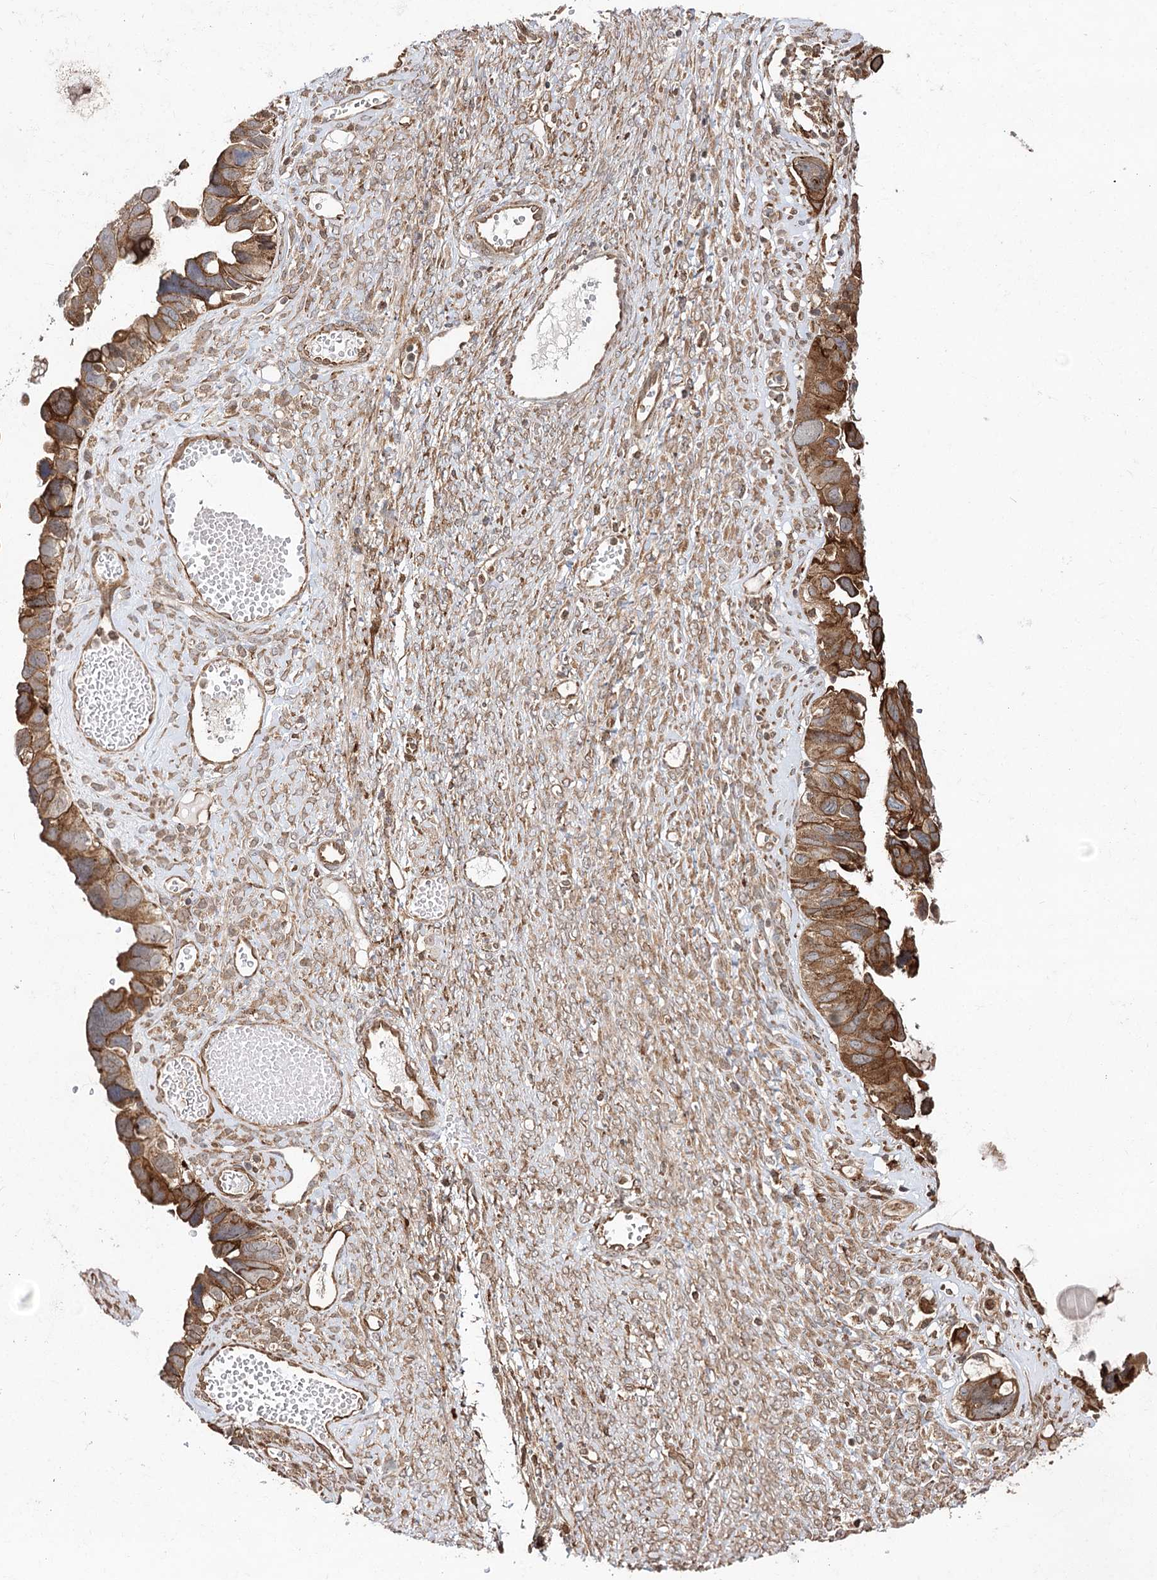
{"staining": {"intensity": "moderate", "quantity": ">75%", "location": "cytoplasmic/membranous"}, "tissue": "ovarian cancer", "cell_type": "Tumor cells", "image_type": "cancer", "snomed": [{"axis": "morphology", "description": "Cystadenocarcinoma, serous, NOS"}, {"axis": "topography", "description": "Ovary"}], "caption": "Protein analysis of ovarian cancer (serous cystadenocarcinoma) tissue shows moderate cytoplasmic/membranous expression in approximately >75% of tumor cells.", "gene": "DNAJB14", "patient": {"sex": "female", "age": 79}}